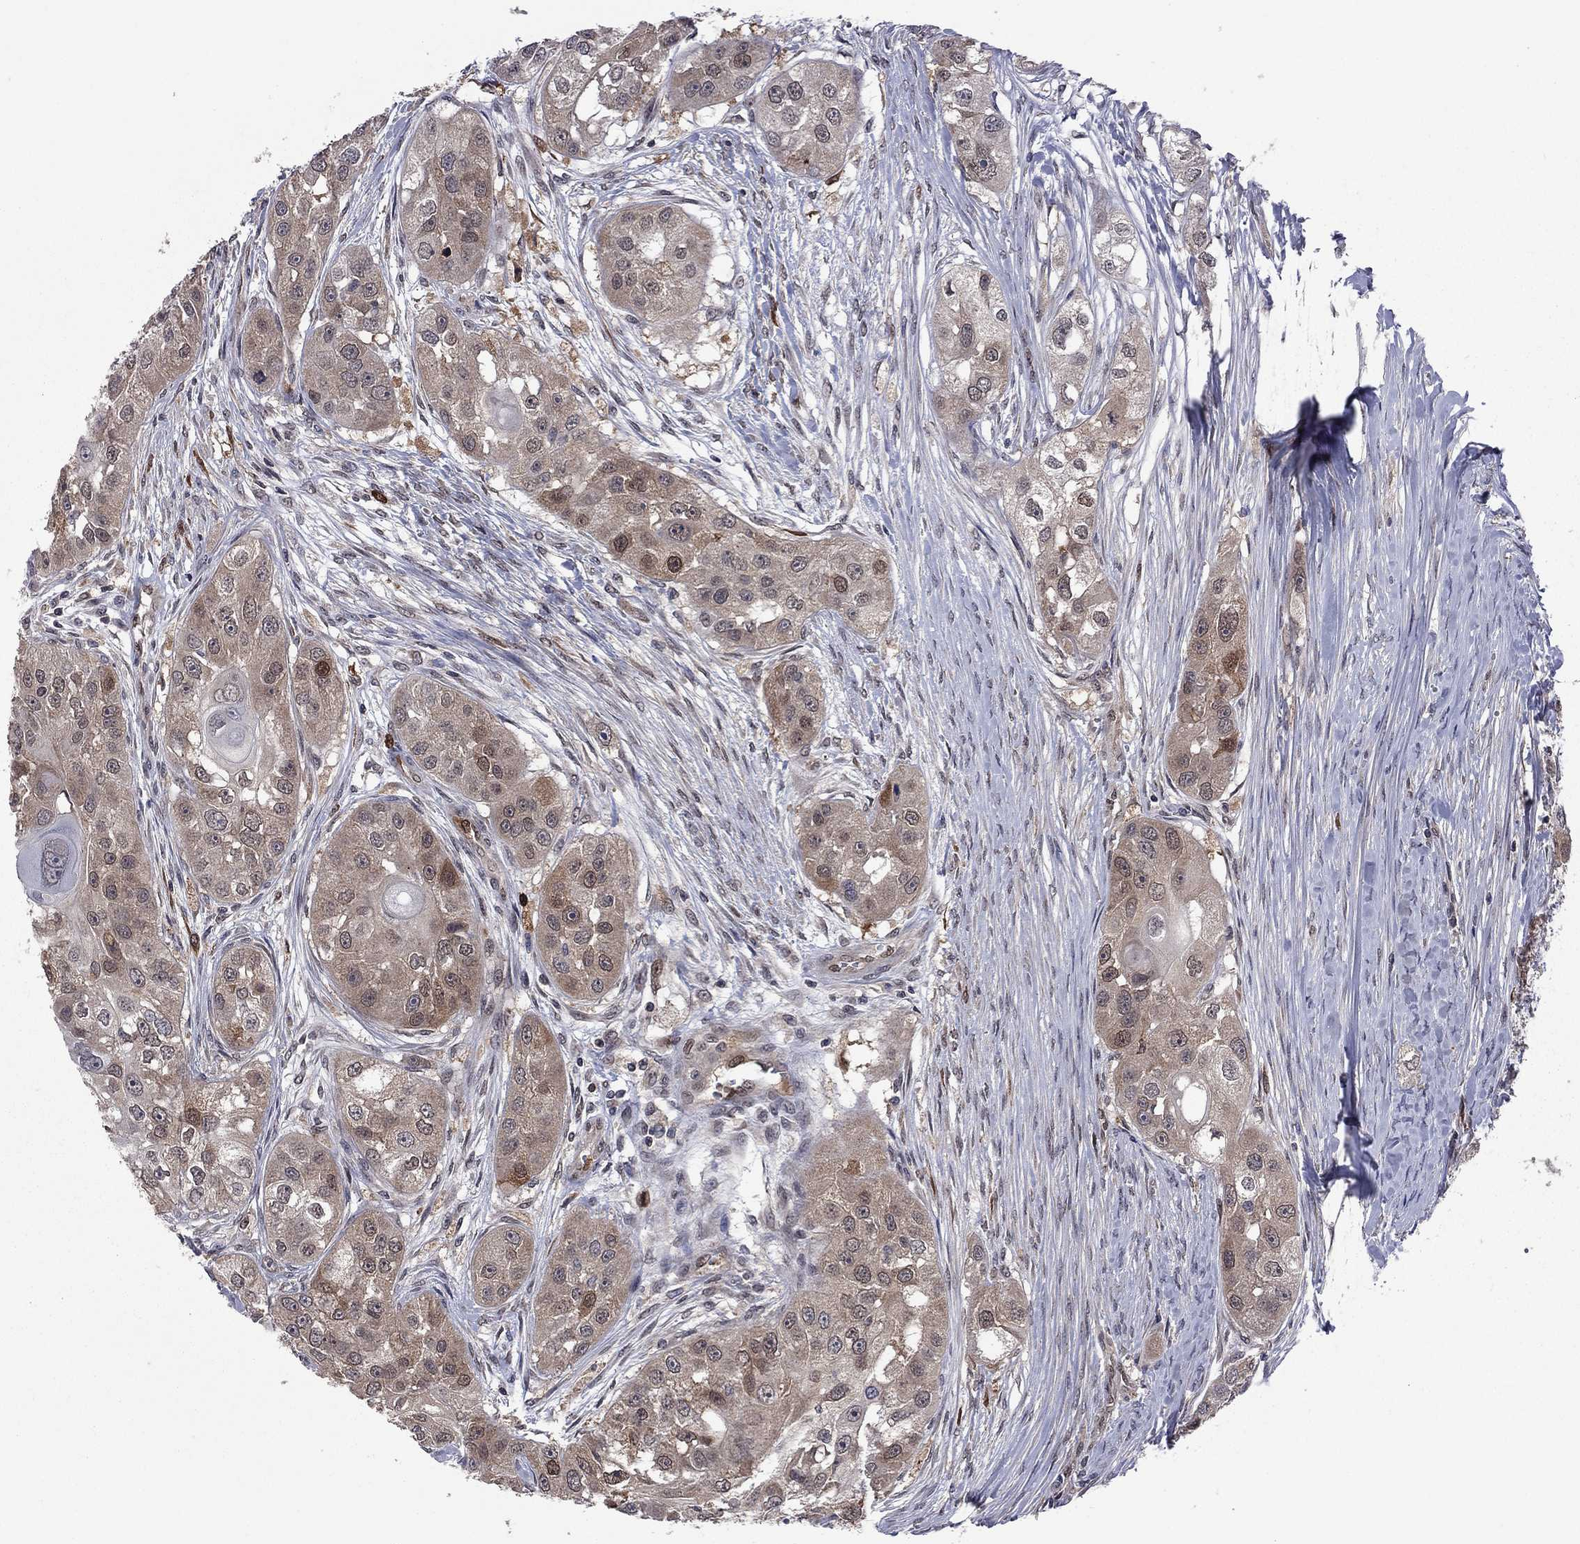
{"staining": {"intensity": "weak", "quantity": ">75%", "location": "cytoplasmic/membranous"}, "tissue": "head and neck cancer", "cell_type": "Tumor cells", "image_type": "cancer", "snomed": [{"axis": "morphology", "description": "Normal tissue, NOS"}, {"axis": "morphology", "description": "Squamous cell carcinoma, NOS"}, {"axis": "topography", "description": "Skeletal muscle"}, {"axis": "topography", "description": "Head-Neck"}], "caption": "Protein staining reveals weak cytoplasmic/membranous positivity in approximately >75% of tumor cells in head and neck squamous cell carcinoma. Using DAB (brown) and hematoxylin (blue) stains, captured at high magnification using brightfield microscopy.", "gene": "GPAA1", "patient": {"sex": "male", "age": 51}}